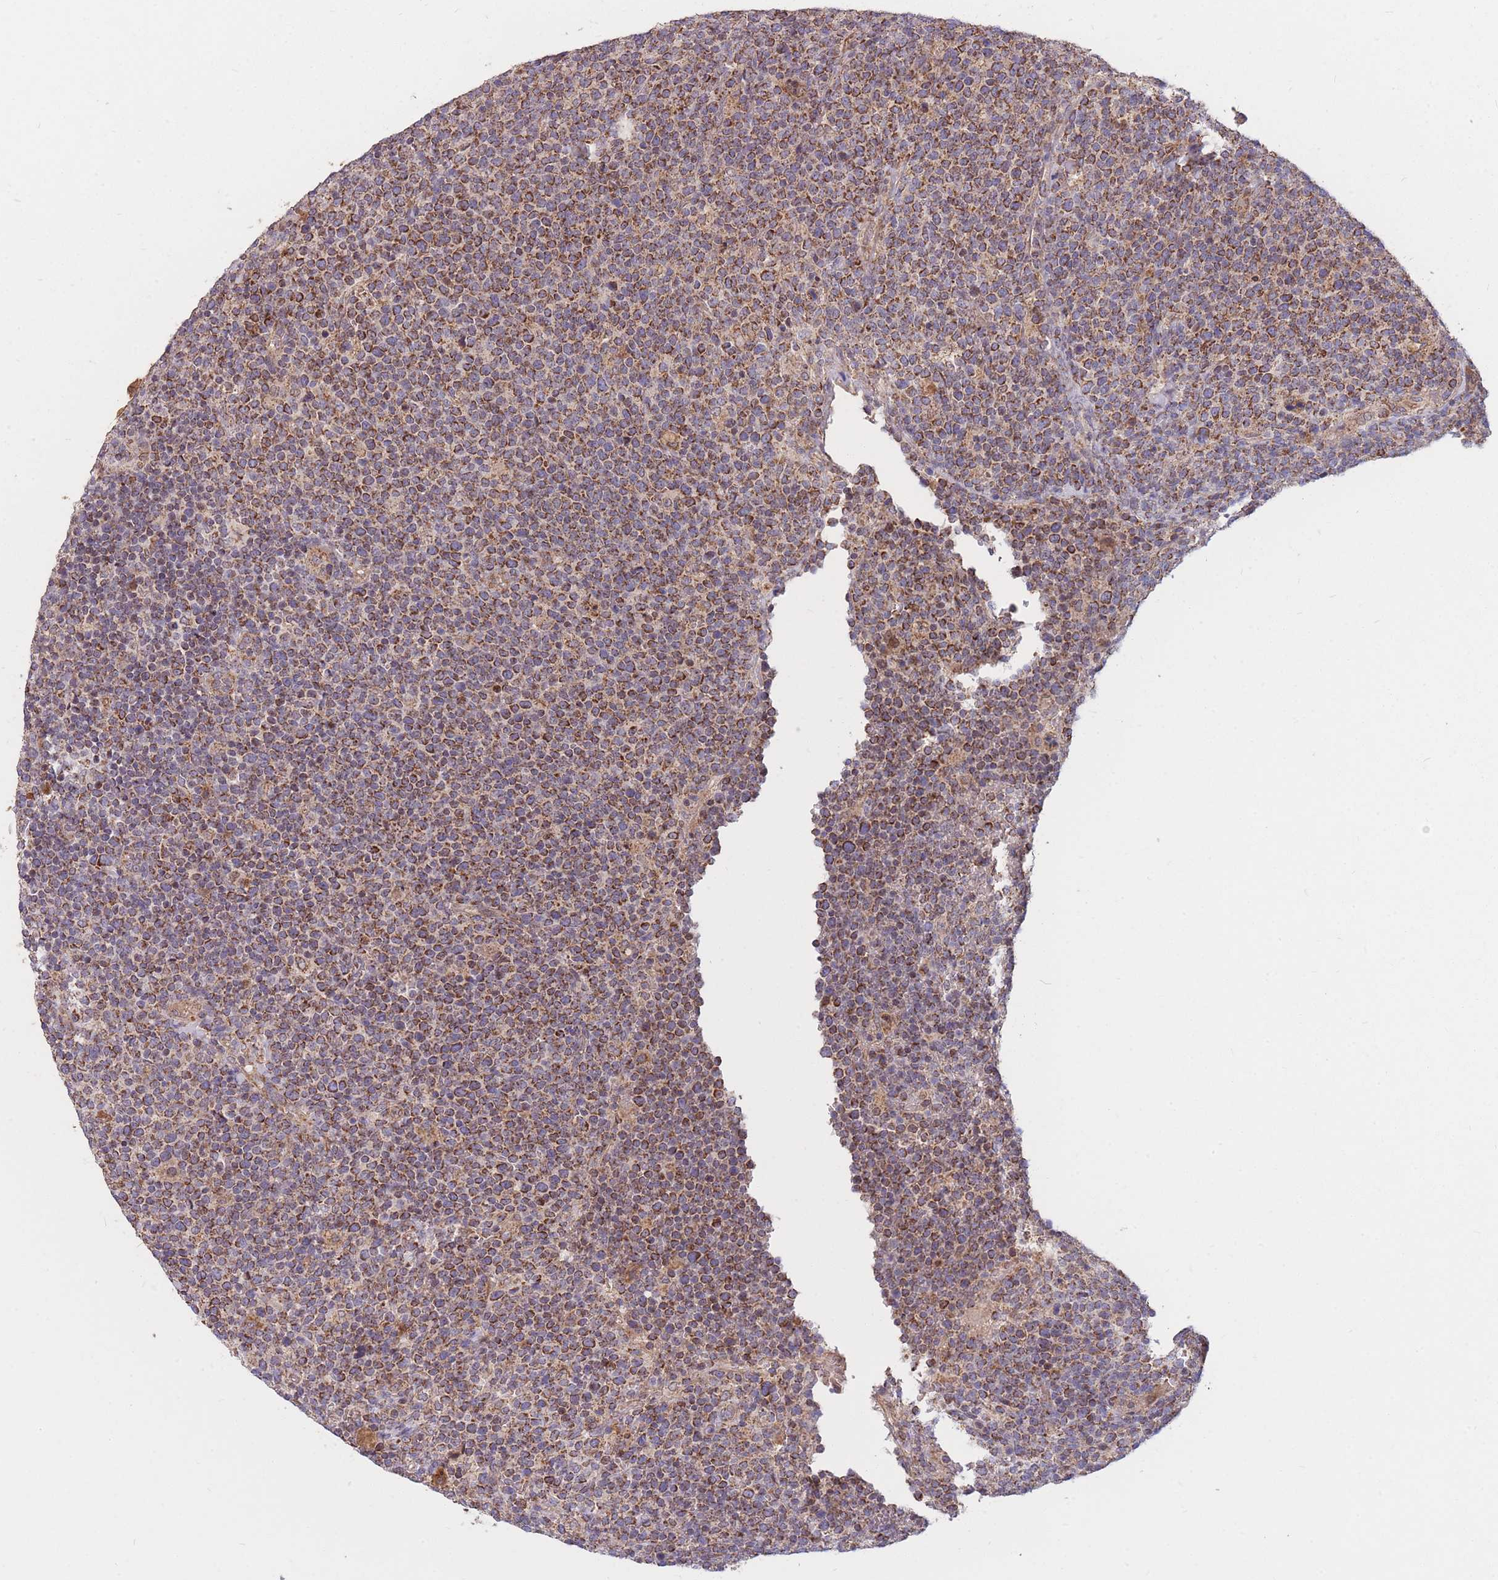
{"staining": {"intensity": "strong", "quantity": ">75%", "location": "cytoplasmic/membranous"}, "tissue": "lymphoma", "cell_type": "Tumor cells", "image_type": "cancer", "snomed": [{"axis": "morphology", "description": "Malignant lymphoma, non-Hodgkin's type, High grade"}, {"axis": "topography", "description": "Lymph node"}], "caption": "Protein analysis of malignant lymphoma, non-Hodgkin's type (high-grade) tissue displays strong cytoplasmic/membranous positivity in about >75% of tumor cells. The protein of interest is stained brown, and the nuclei are stained in blue (DAB (3,3'-diaminobenzidine) IHC with brightfield microscopy, high magnification).", "gene": "PTPMT1", "patient": {"sex": "male", "age": 61}}